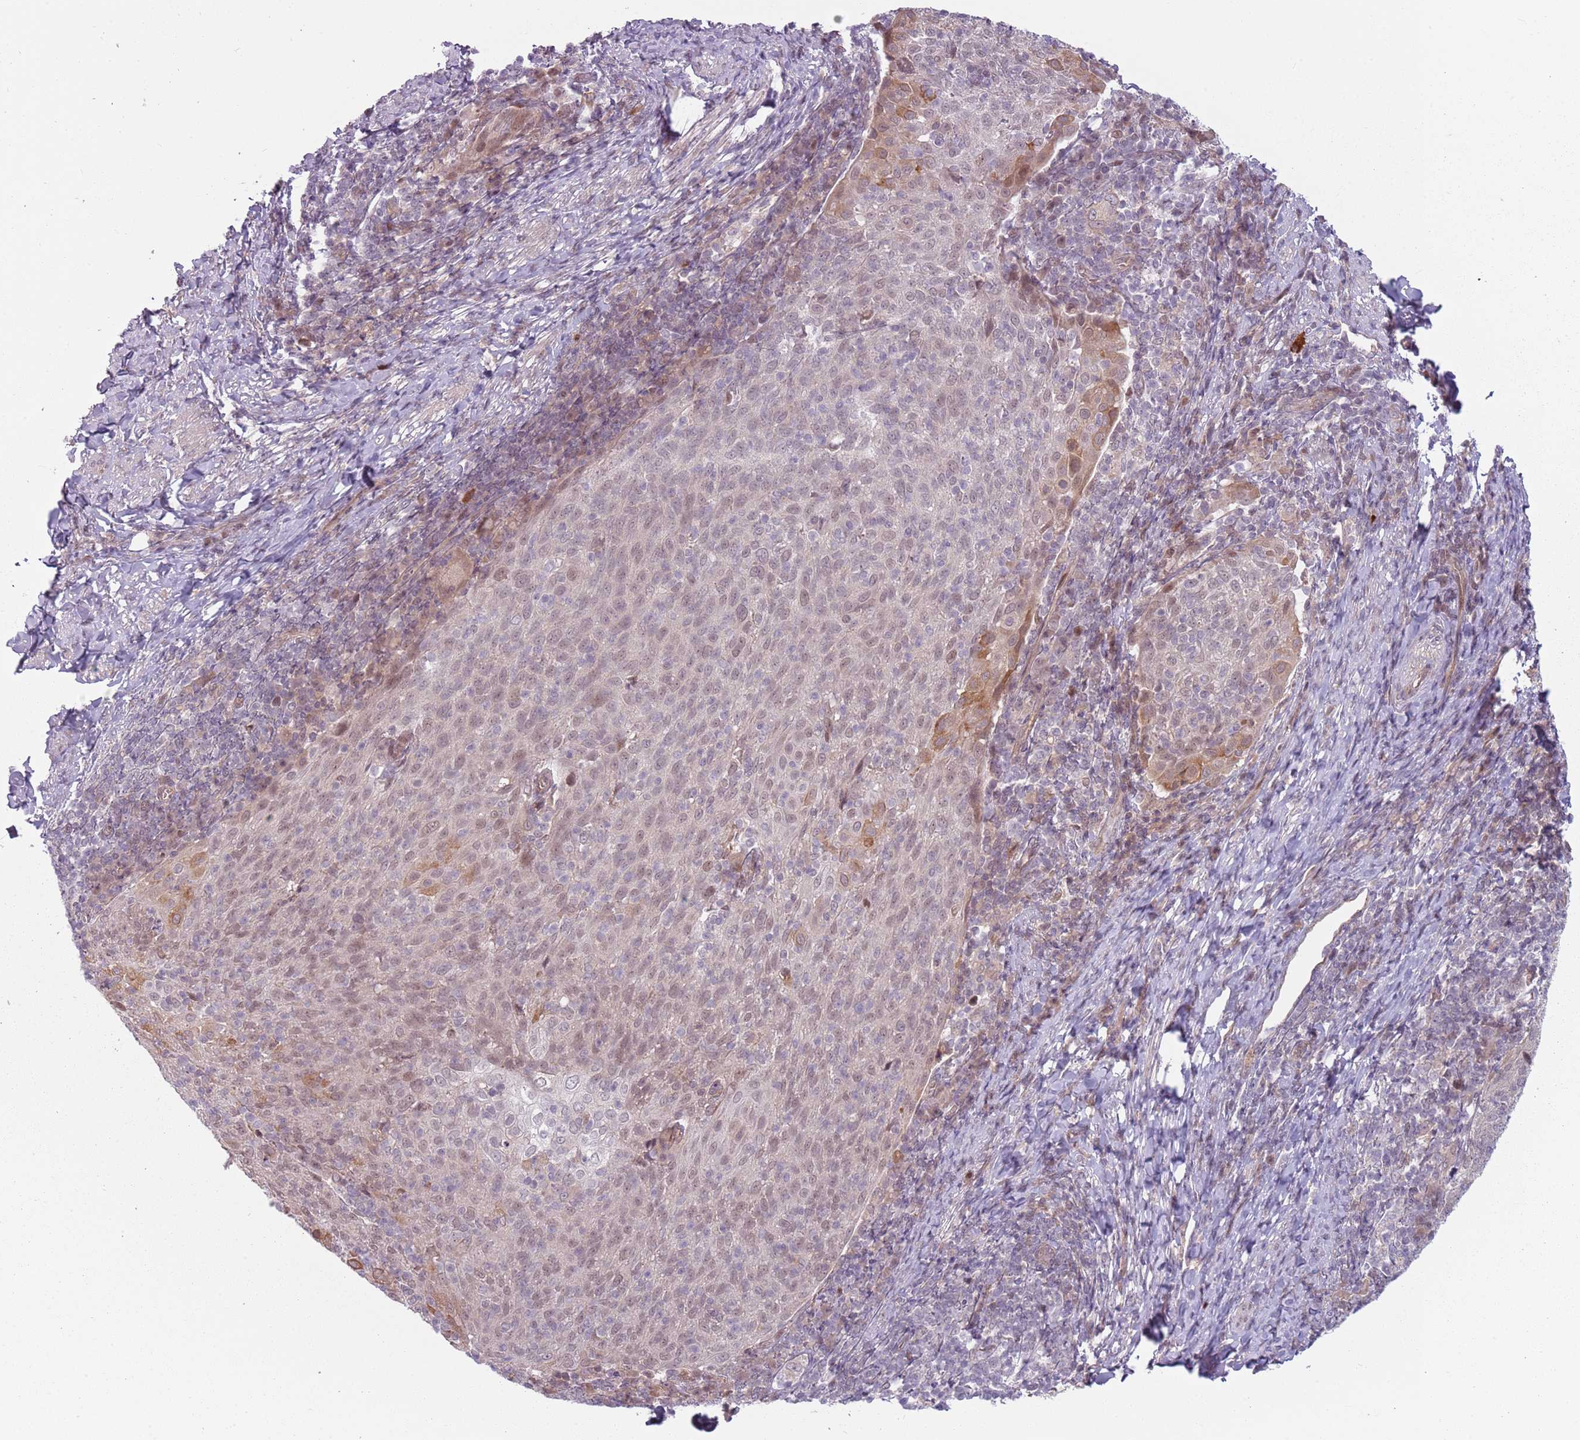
{"staining": {"intensity": "moderate", "quantity": "<25%", "location": "cytoplasmic/membranous,nuclear"}, "tissue": "cervical cancer", "cell_type": "Tumor cells", "image_type": "cancer", "snomed": [{"axis": "morphology", "description": "Squamous cell carcinoma, NOS"}, {"axis": "topography", "description": "Cervix"}], "caption": "Immunohistochemical staining of human squamous cell carcinoma (cervical) demonstrates low levels of moderate cytoplasmic/membranous and nuclear staining in about <25% of tumor cells.", "gene": "ADGRG1", "patient": {"sex": "female", "age": 52}}